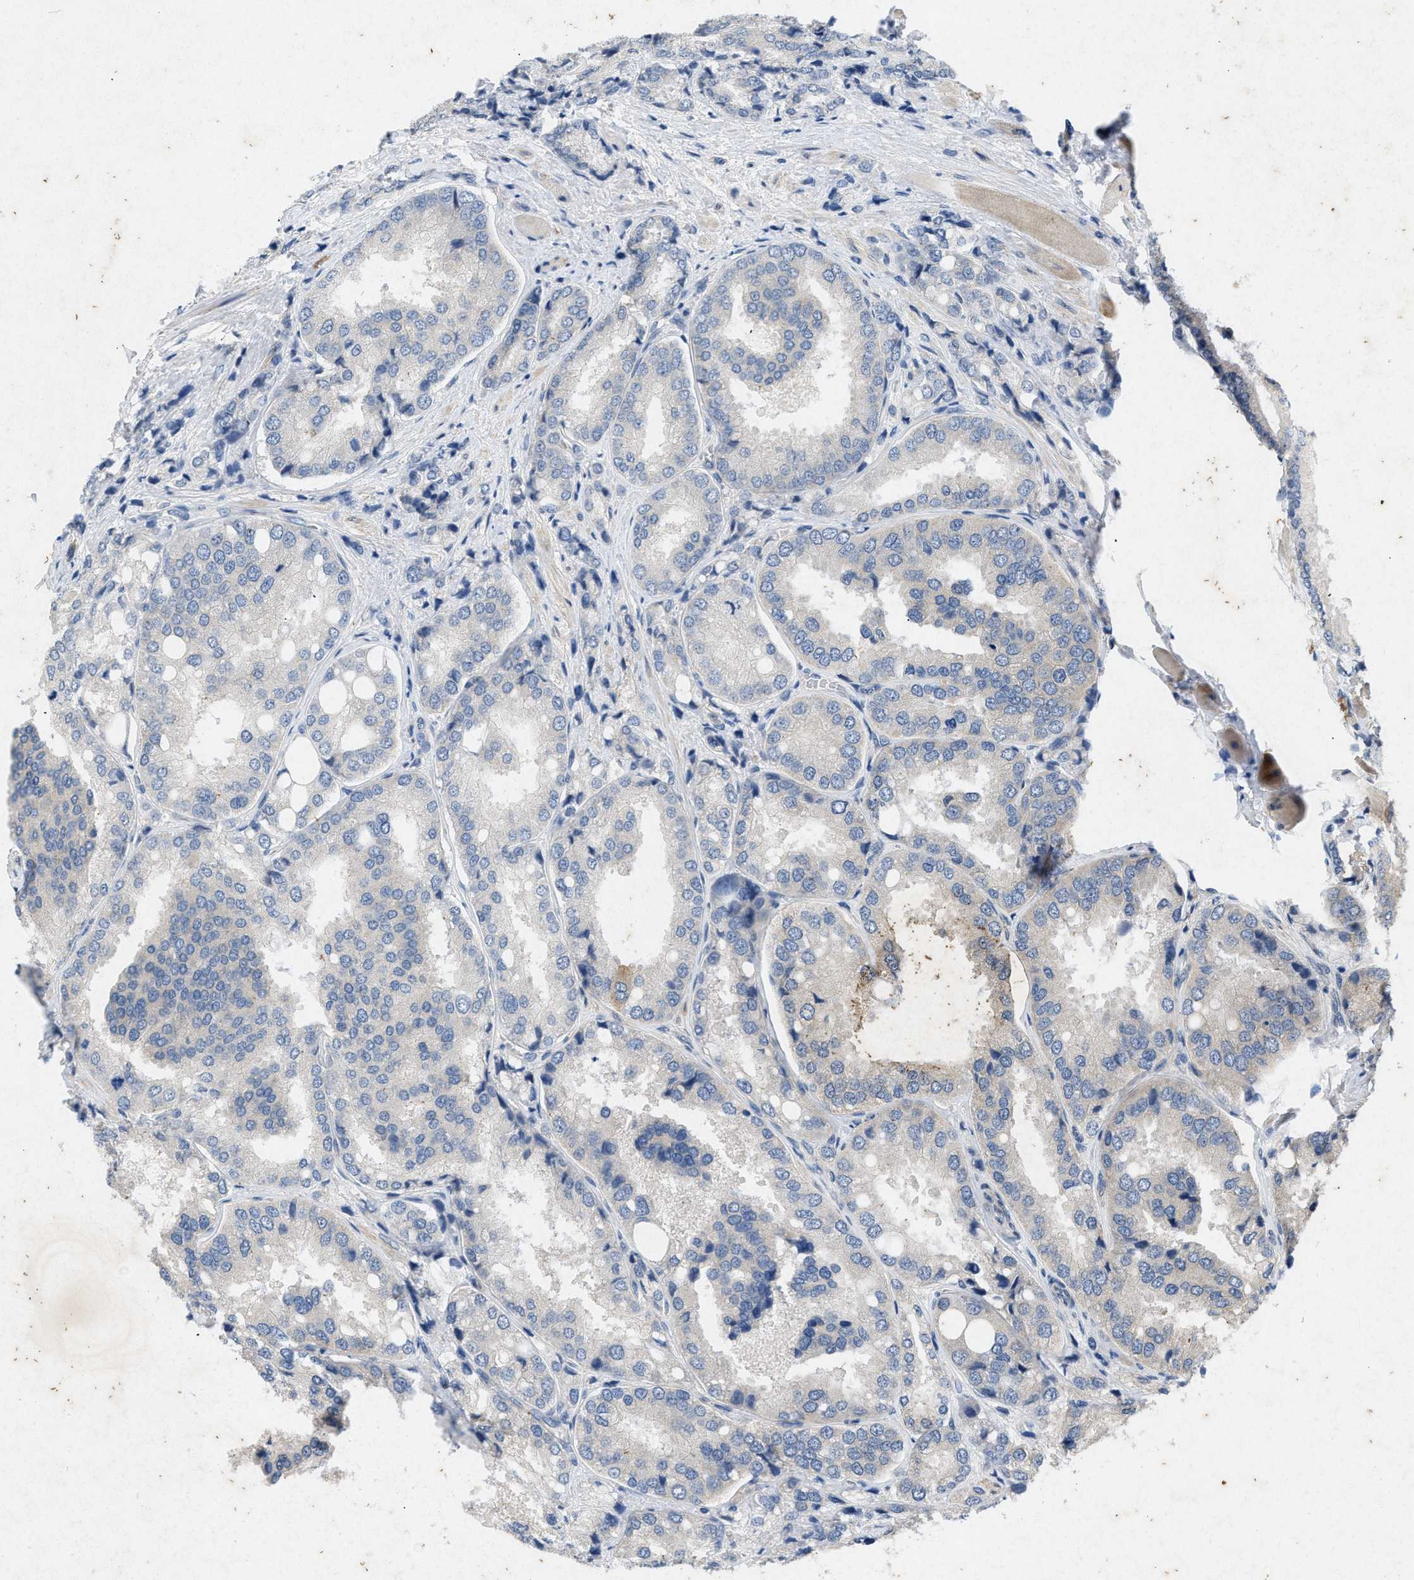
{"staining": {"intensity": "negative", "quantity": "none", "location": "none"}, "tissue": "prostate cancer", "cell_type": "Tumor cells", "image_type": "cancer", "snomed": [{"axis": "morphology", "description": "Adenocarcinoma, High grade"}, {"axis": "topography", "description": "Prostate"}], "caption": "This is an immunohistochemistry photomicrograph of prostate high-grade adenocarcinoma. There is no expression in tumor cells.", "gene": "PRKG2", "patient": {"sex": "male", "age": 50}}